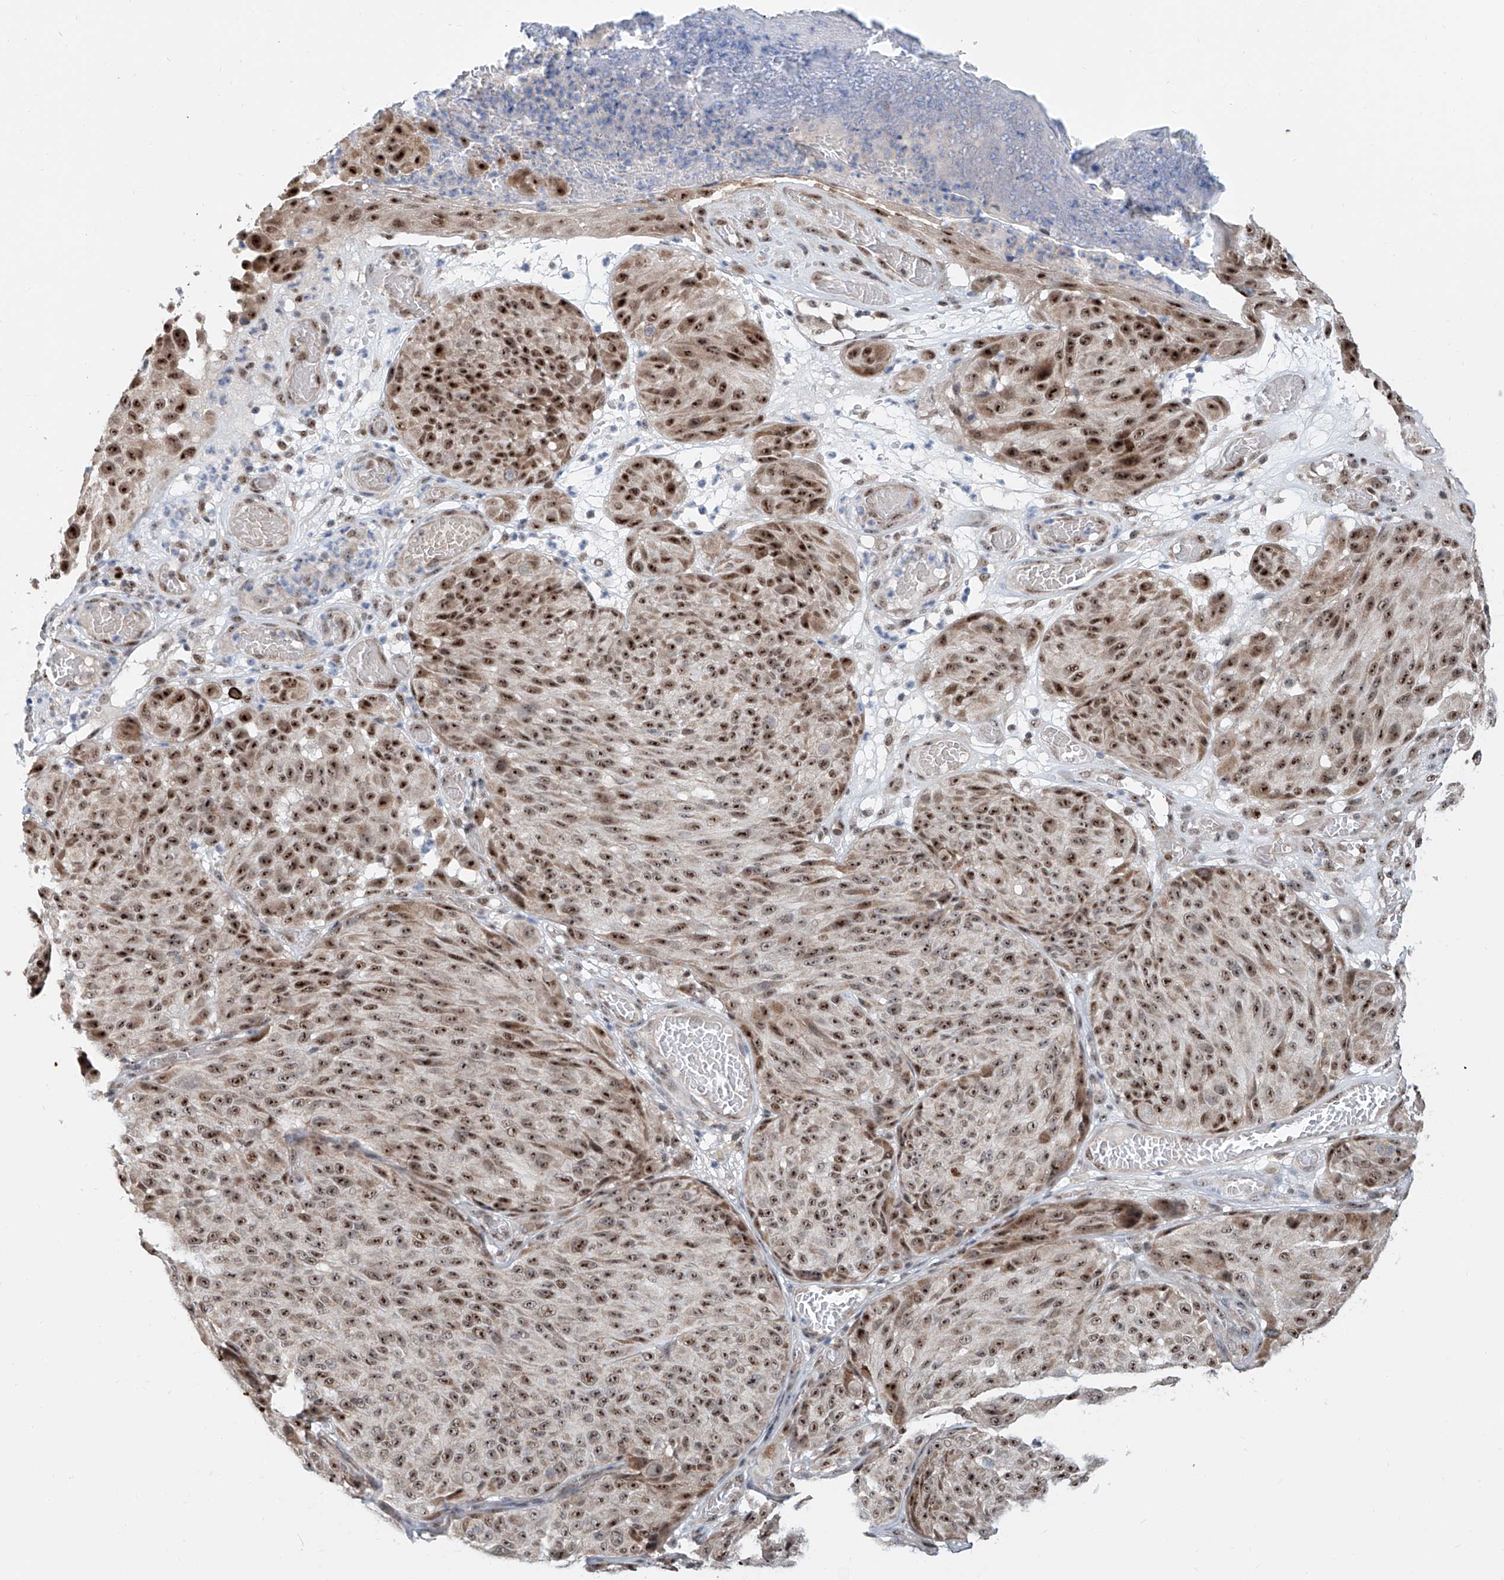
{"staining": {"intensity": "strong", "quantity": "25%-75%", "location": "nuclear"}, "tissue": "melanoma", "cell_type": "Tumor cells", "image_type": "cancer", "snomed": [{"axis": "morphology", "description": "Malignant melanoma, NOS"}, {"axis": "topography", "description": "Skin"}], "caption": "Protein staining of melanoma tissue reveals strong nuclear expression in about 25%-75% of tumor cells.", "gene": "SDE2", "patient": {"sex": "male", "age": 83}}